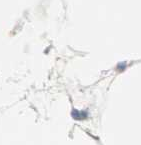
{"staining": {"intensity": "negative", "quantity": "none", "location": "none"}, "tissue": "adipose tissue", "cell_type": "Adipocytes", "image_type": "normal", "snomed": [{"axis": "morphology", "description": "Normal tissue, NOS"}, {"axis": "morphology", "description": "Duct carcinoma"}, {"axis": "topography", "description": "Breast"}, {"axis": "topography", "description": "Adipose tissue"}], "caption": "Immunohistochemical staining of unremarkable human adipose tissue exhibits no significant staining in adipocytes. (Brightfield microscopy of DAB (3,3'-diaminobenzidine) IHC at high magnification).", "gene": "HELLS", "patient": {"sex": "female", "age": 37}}